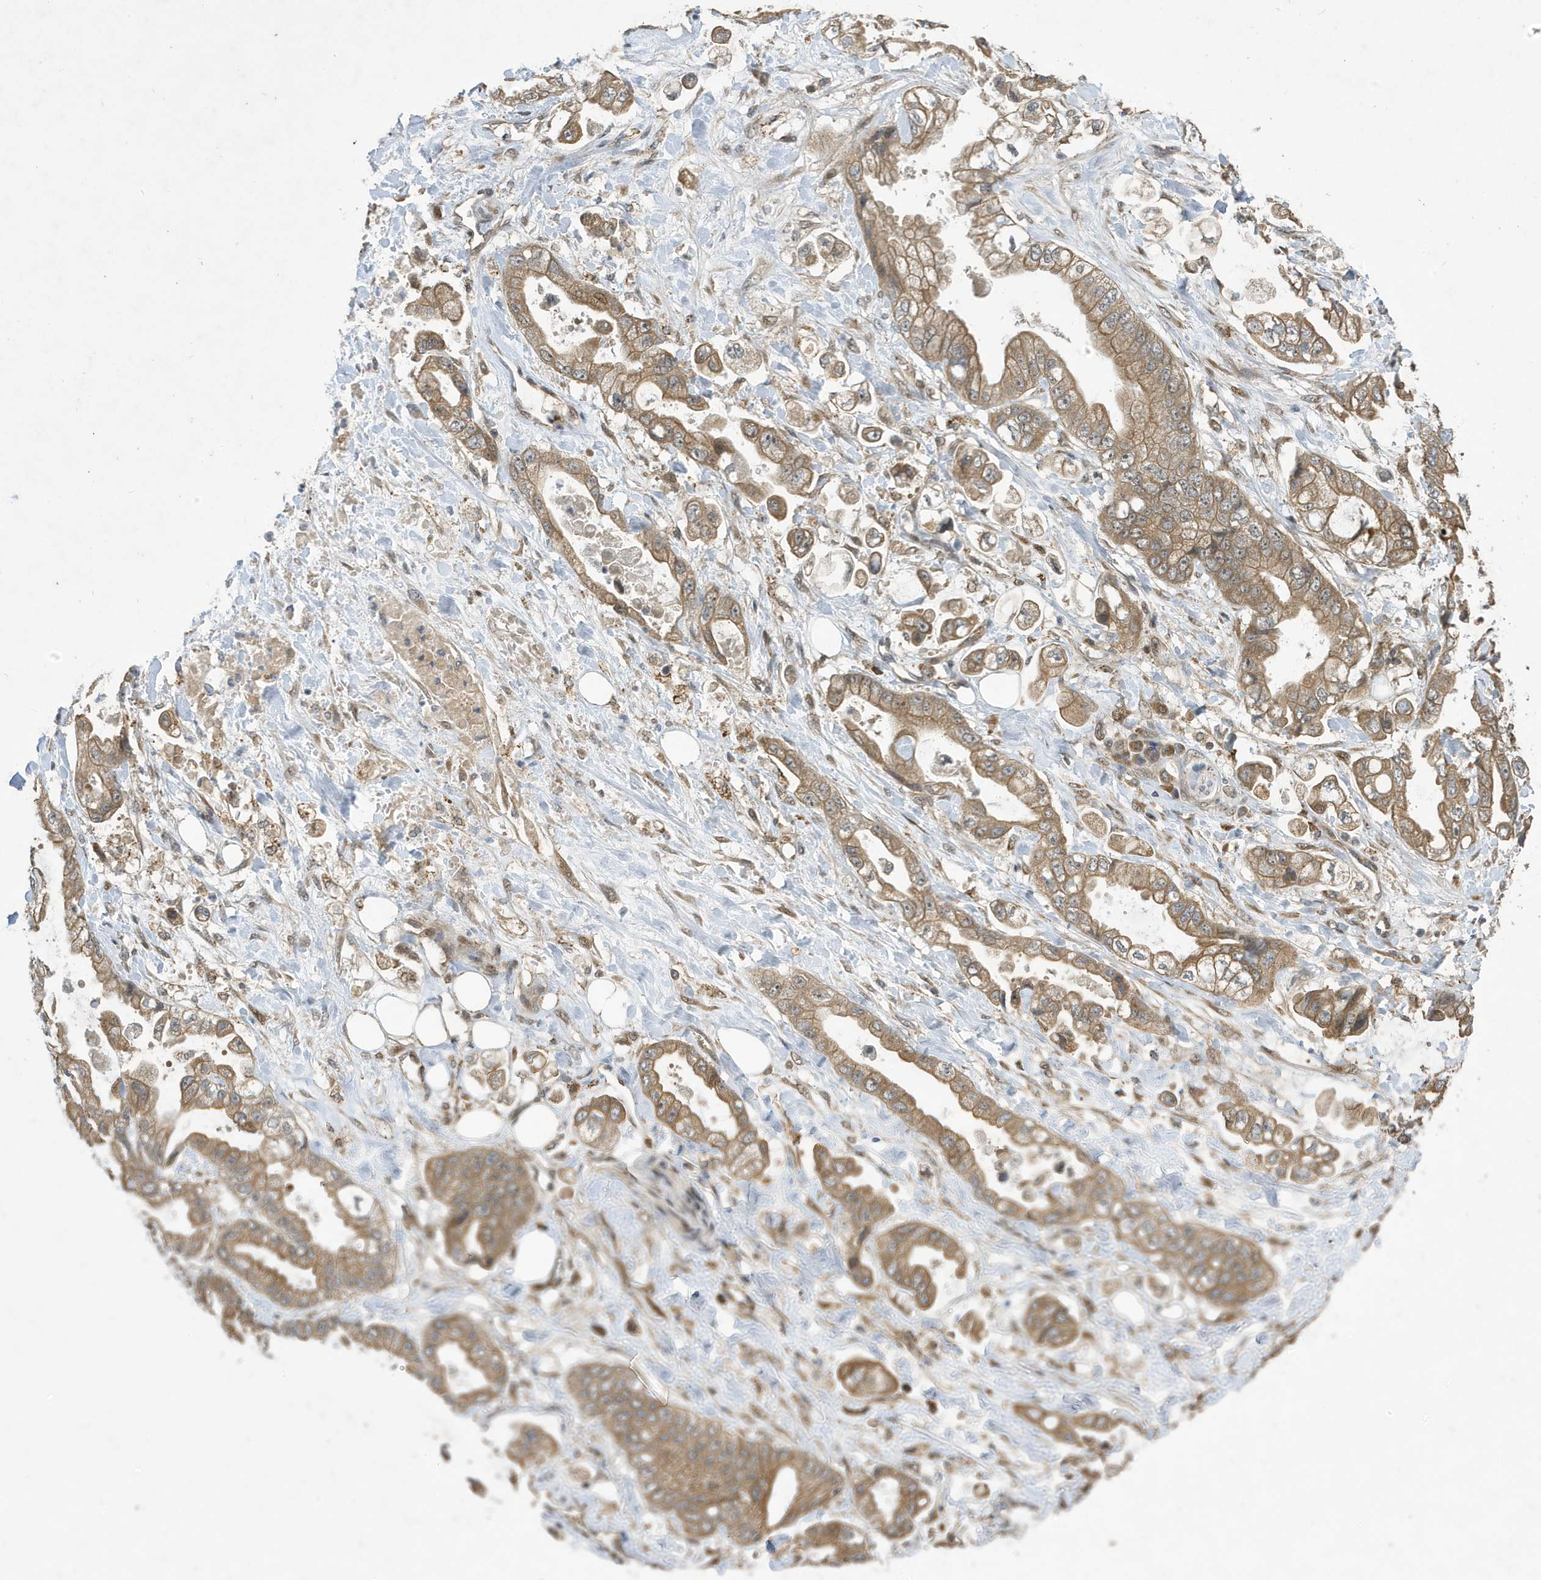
{"staining": {"intensity": "moderate", "quantity": ">75%", "location": "cytoplasmic/membranous"}, "tissue": "stomach cancer", "cell_type": "Tumor cells", "image_type": "cancer", "snomed": [{"axis": "morphology", "description": "Adenocarcinoma, NOS"}, {"axis": "topography", "description": "Stomach"}], "caption": "Stomach cancer (adenocarcinoma) stained for a protein demonstrates moderate cytoplasmic/membranous positivity in tumor cells.", "gene": "NCOA7", "patient": {"sex": "male", "age": 62}}